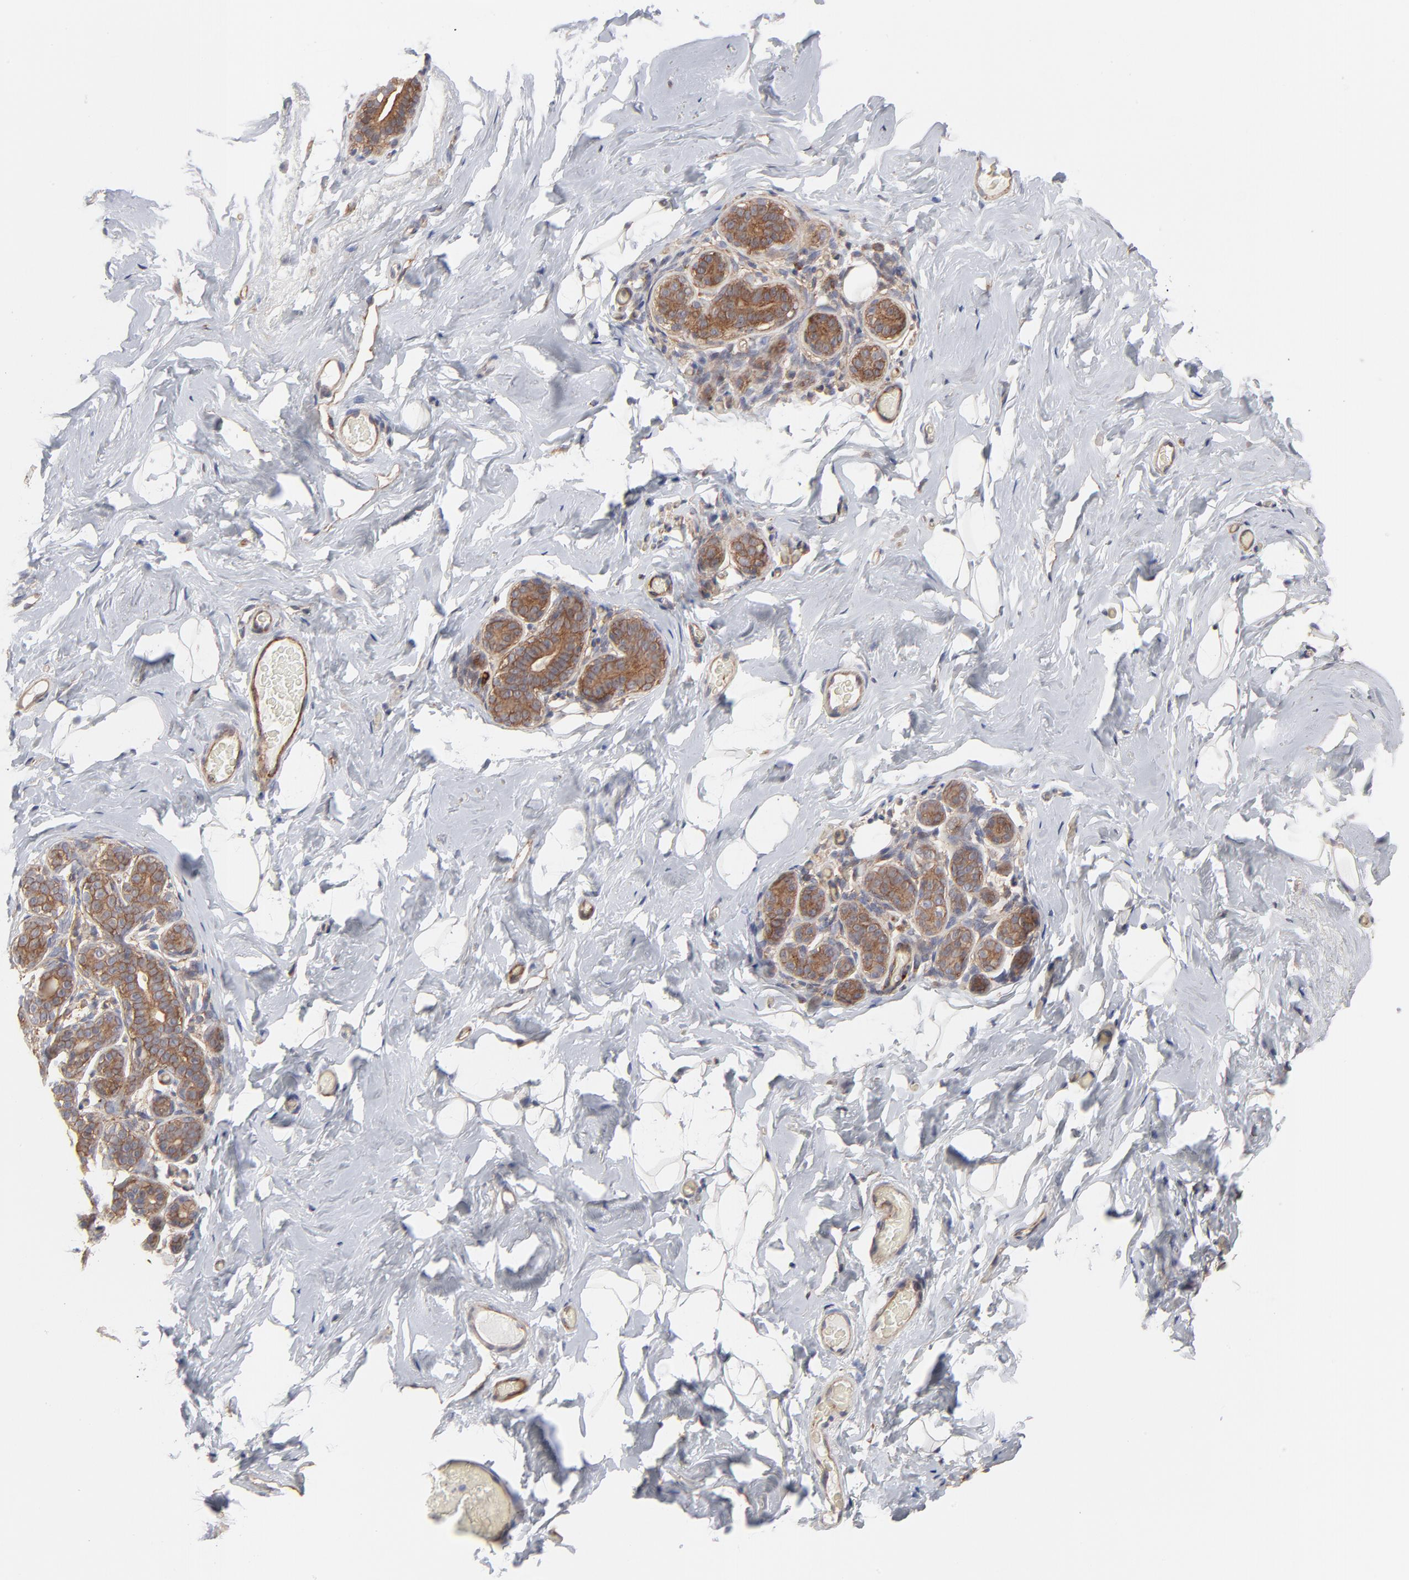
{"staining": {"intensity": "negative", "quantity": "none", "location": "none"}, "tissue": "breast", "cell_type": "Adipocytes", "image_type": "normal", "snomed": [{"axis": "morphology", "description": "Normal tissue, NOS"}, {"axis": "topography", "description": "Breast"}, {"axis": "topography", "description": "Soft tissue"}], "caption": "Immunohistochemical staining of normal human breast exhibits no significant staining in adipocytes.", "gene": "PXN", "patient": {"sex": "female", "age": 75}}